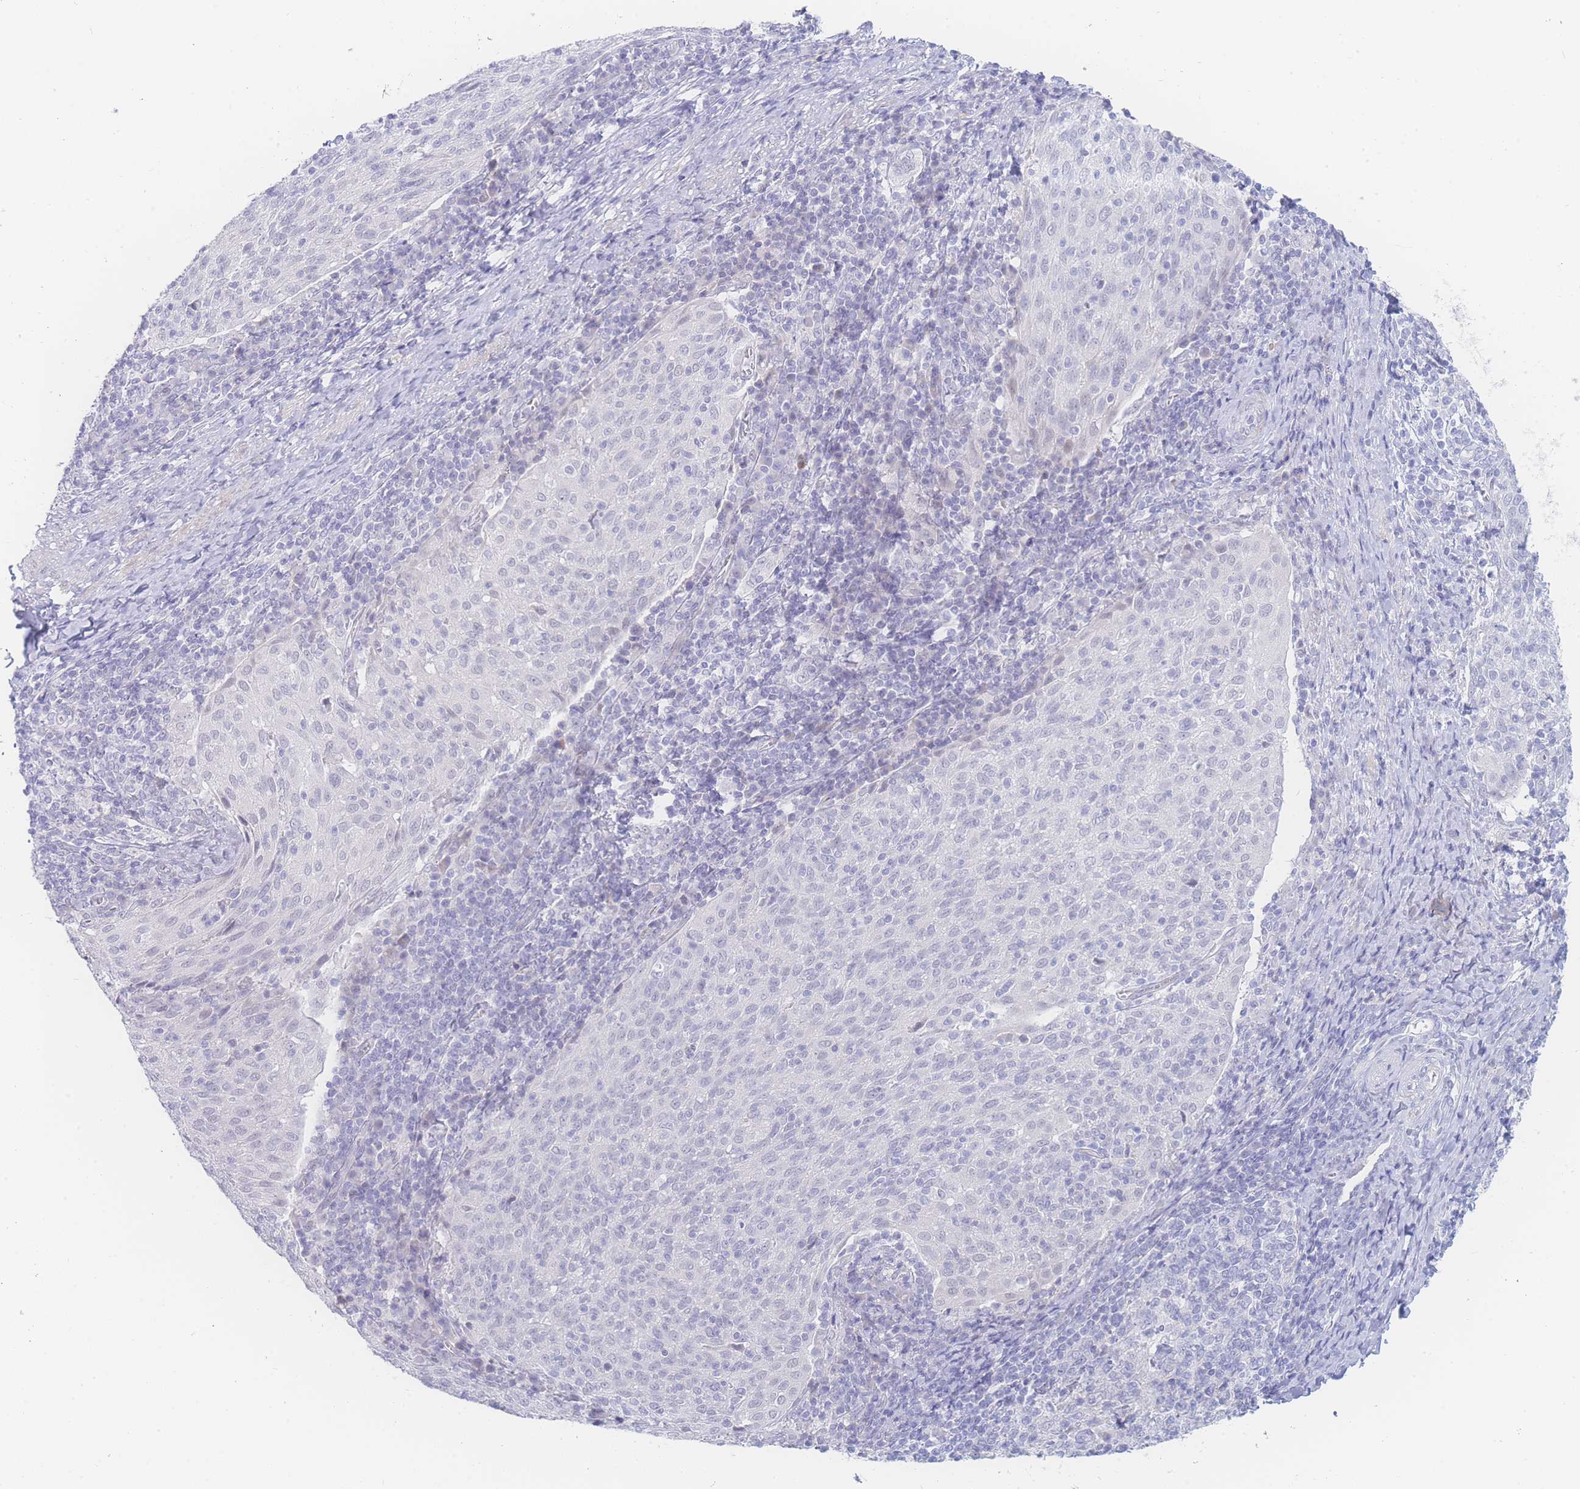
{"staining": {"intensity": "negative", "quantity": "none", "location": "none"}, "tissue": "cervical cancer", "cell_type": "Tumor cells", "image_type": "cancer", "snomed": [{"axis": "morphology", "description": "Squamous cell carcinoma, NOS"}, {"axis": "topography", "description": "Cervix"}], "caption": "IHC of cervical cancer reveals no staining in tumor cells. (DAB (3,3'-diaminobenzidine) immunohistochemistry (IHC) with hematoxylin counter stain).", "gene": "PRSS22", "patient": {"sex": "female", "age": 52}}